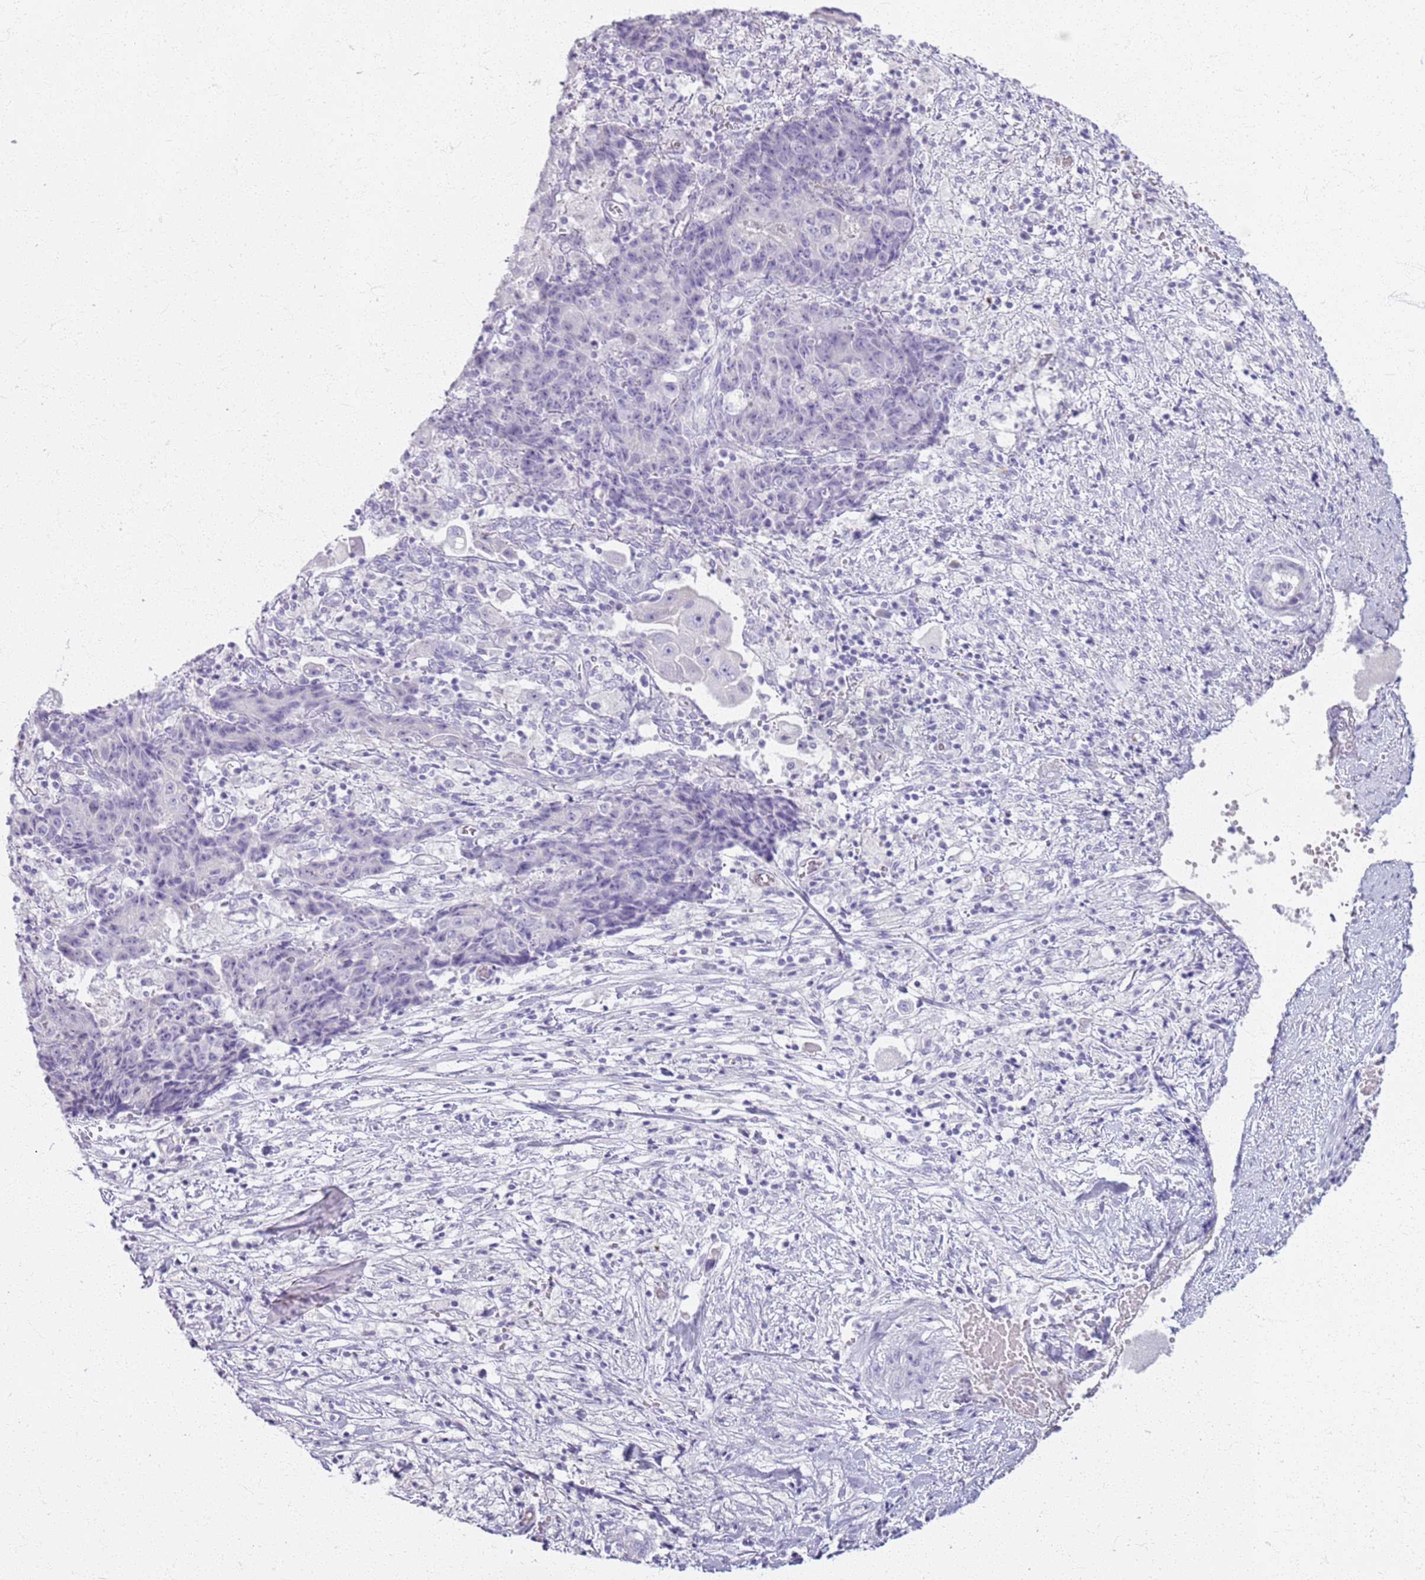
{"staining": {"intensity": "negative", "quantity": "none", "location": "none"}, "tissue": "ovarian cancer", "cell_type": "Tumor cells", "image_type": "cancer", "snomed": [{"axis": "morphology", "description": "Carcinoma, endometroid"}, {"axis": "topography", "description": "Ovary"}], "caption": "DAB (3,3'-diaminobenzidine) immunohistochemical staining of human ovarian cancer (endometroid carcinoma) exhibits no significant staining in tumor cells.", "gene": "CSRP3", "patient": {"sex": "female", "age": 42}}